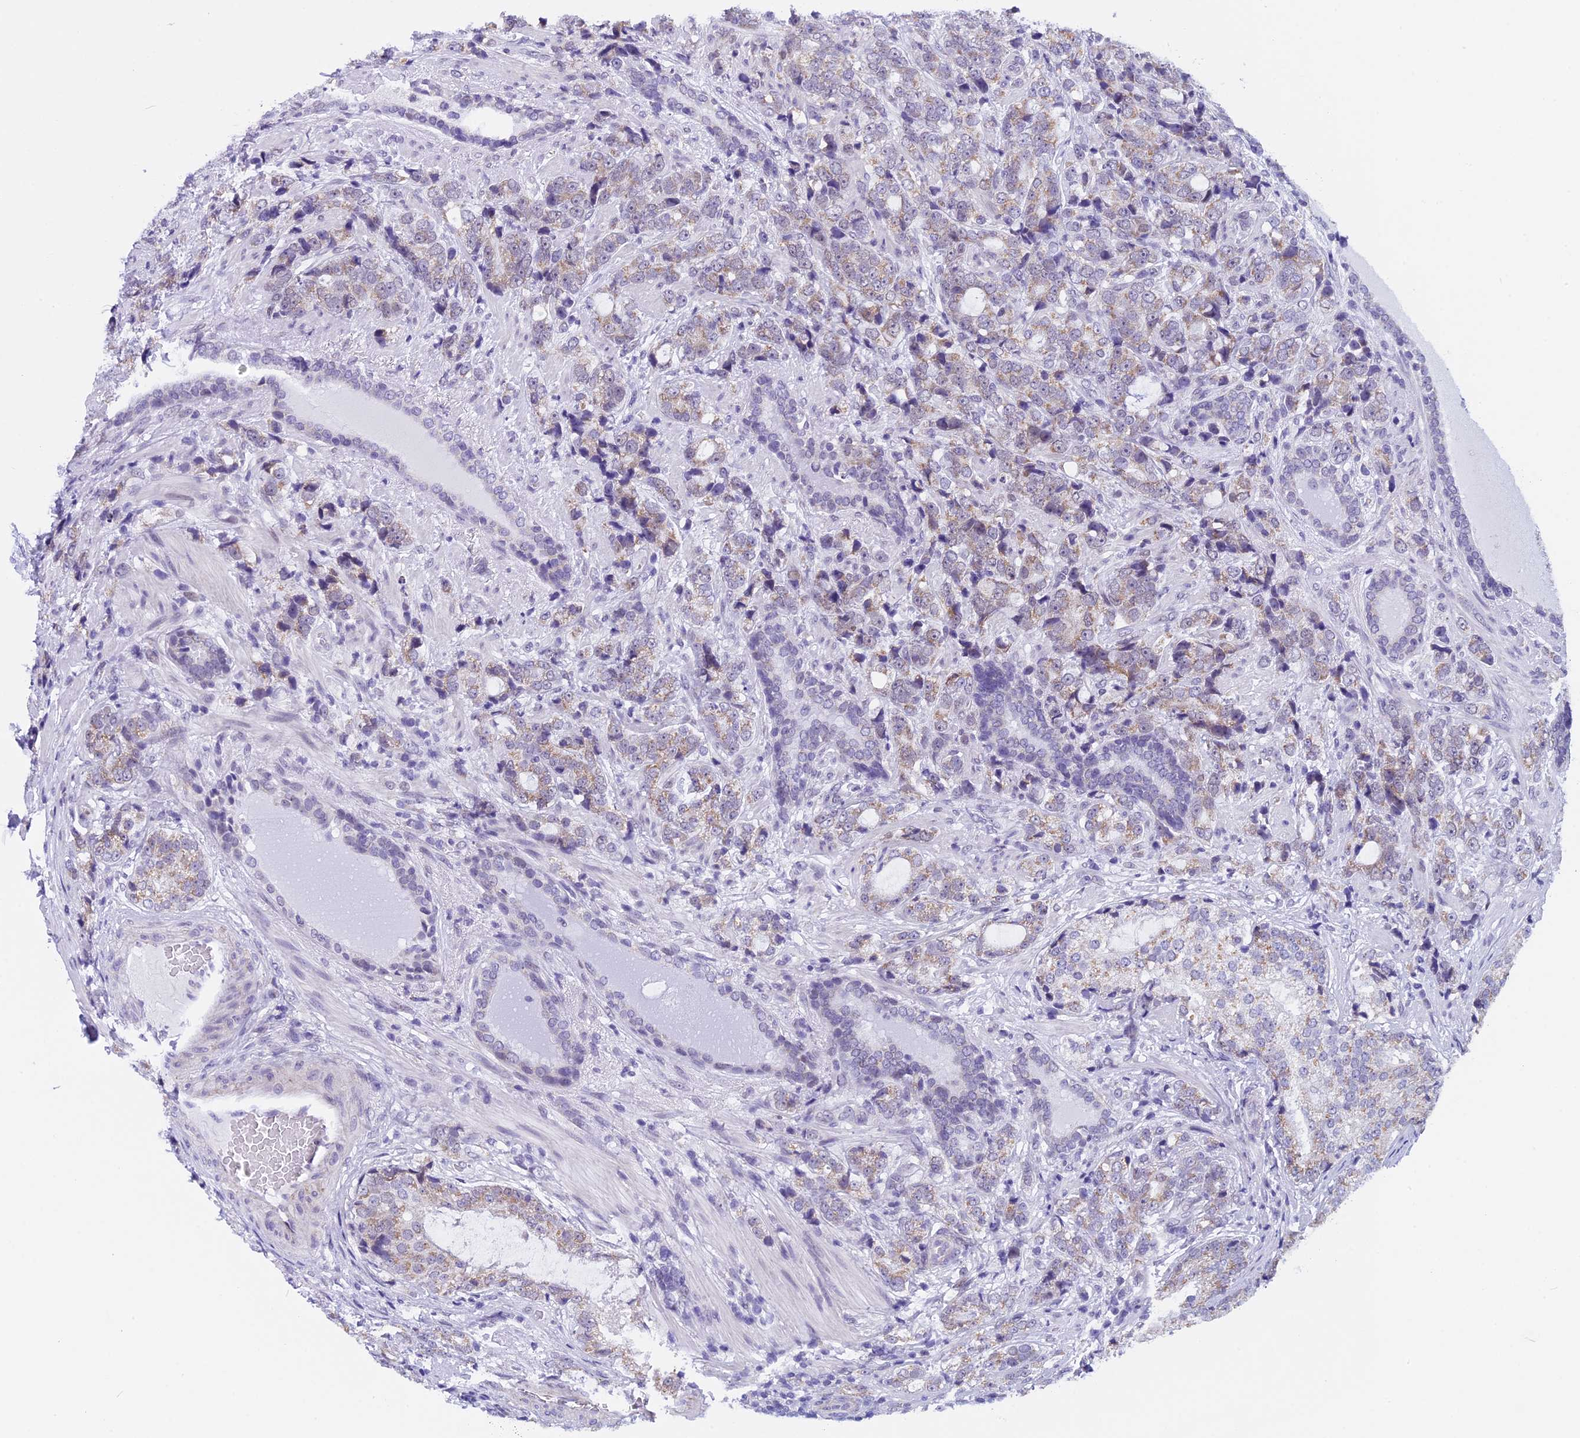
{"staining": {"intensity": "weak", "quantity": ">75%", "location": "cytoplasmic/membranous"}, "tissue": "prostate cancer", "cell_type": "Tumor cells", "image_type": "cancer", "snomed": [{"axis": "morphology", "description": "Adenocarcinoma, High grade"}, {"axis": "topography", "description": "Prostate"}], "caption": "Protein analysis of prostate high-grade adenocarcinoma tissue reveals weak cytoplasmic/membranous staining in approximately >75% of tumor cells.", "gene": "ZNF317", "patient": {"sex": "male", "age": 67}}